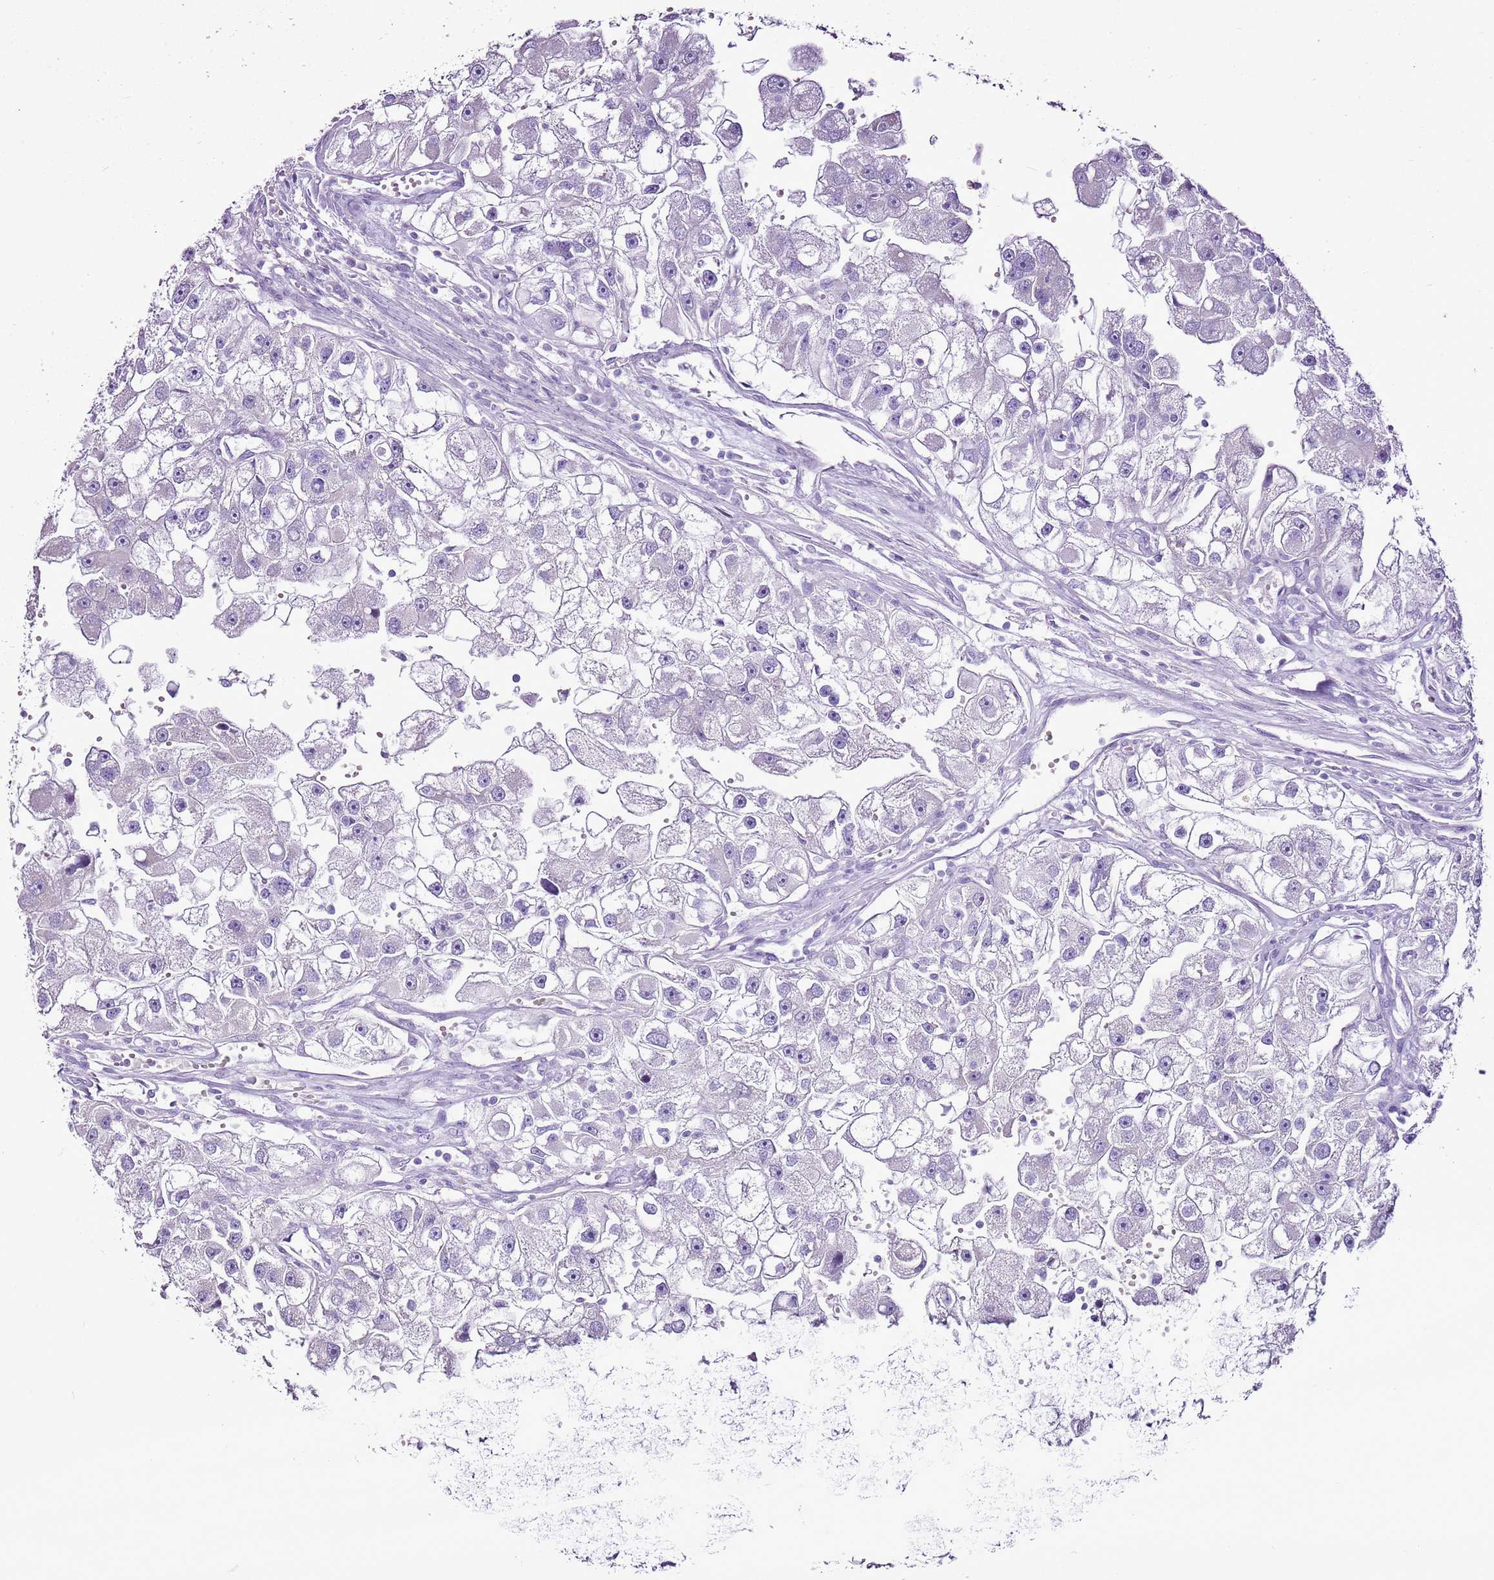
{"staining": {"intensity": "negative", "quantity": "none", "location": "none"}, "tissue": "renal cancer", "cell_type": "Tumor cells", "image_type": "cancer", "snomed": [{"axis": "morphology", "description": "Adenocarcinoma, NOS"}, {"axis": "topography", "description": "Kidney"}], "caption": "This is a micrograph of immunohistochemistry (IHC) staining of adenocarcinoma (renal), which shows no expression in tumor cells.", "gene": "CNFN", "patient": {"sex": "male", "age": 63}}